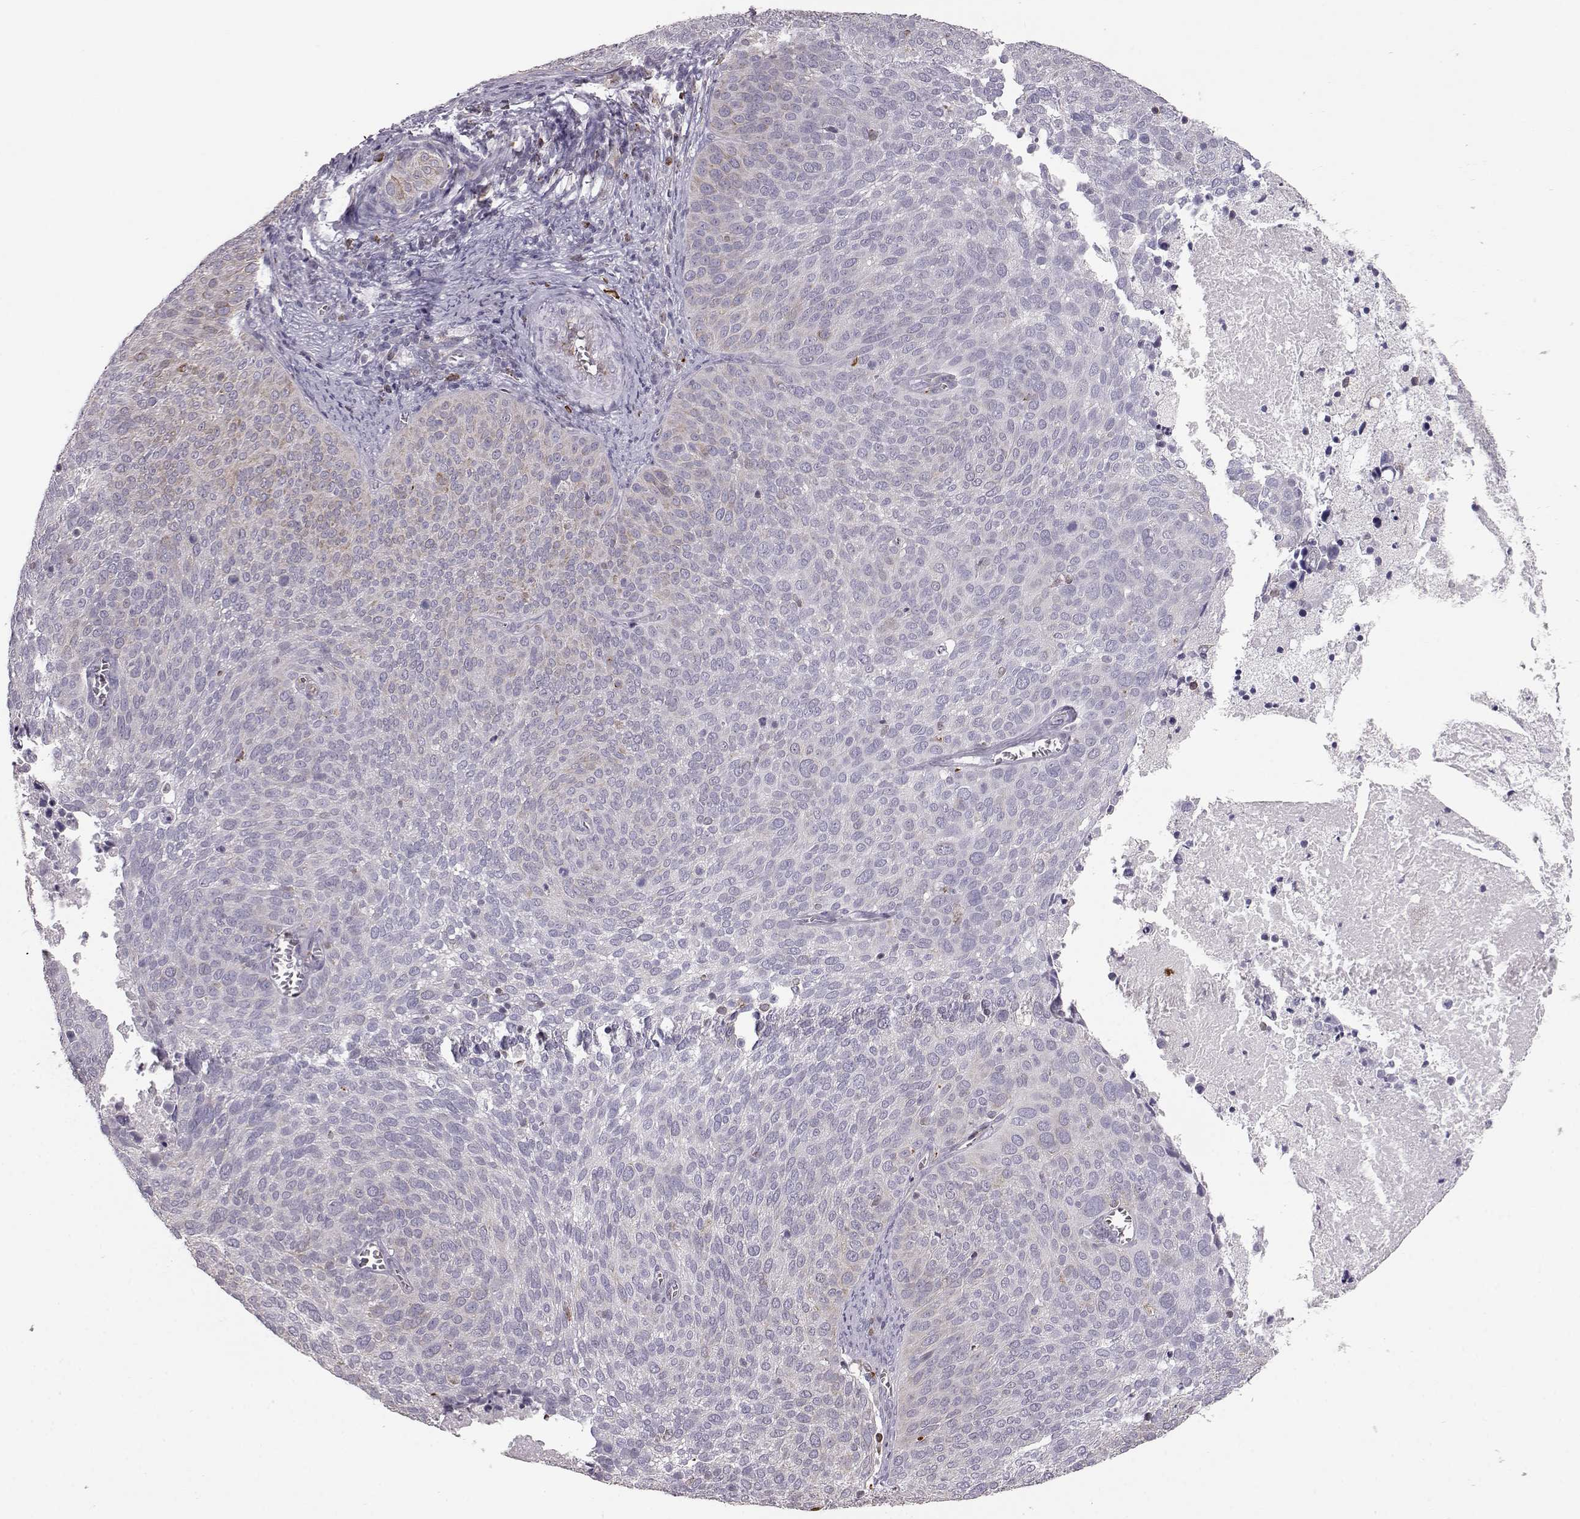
{"staining": {"intensity": "weak", "quantity": "<25%", "location": "cytoplasmic/membranous"}, "tissue": "cervical cancer", "cell_type": "Tumor cells", "image_type": "cancer", "snomed": [{"axis": "morphology", "description": "Squamous cell carcinoma, NOS"}, {"axis": "topography", "description": "Cervix"}], "caption": "Tumor cells show no significant protein expression in squamous cell carcinoma (cervical).", "gene": "ELOVL5", "patient": {"sex": "female", "age": 39}}